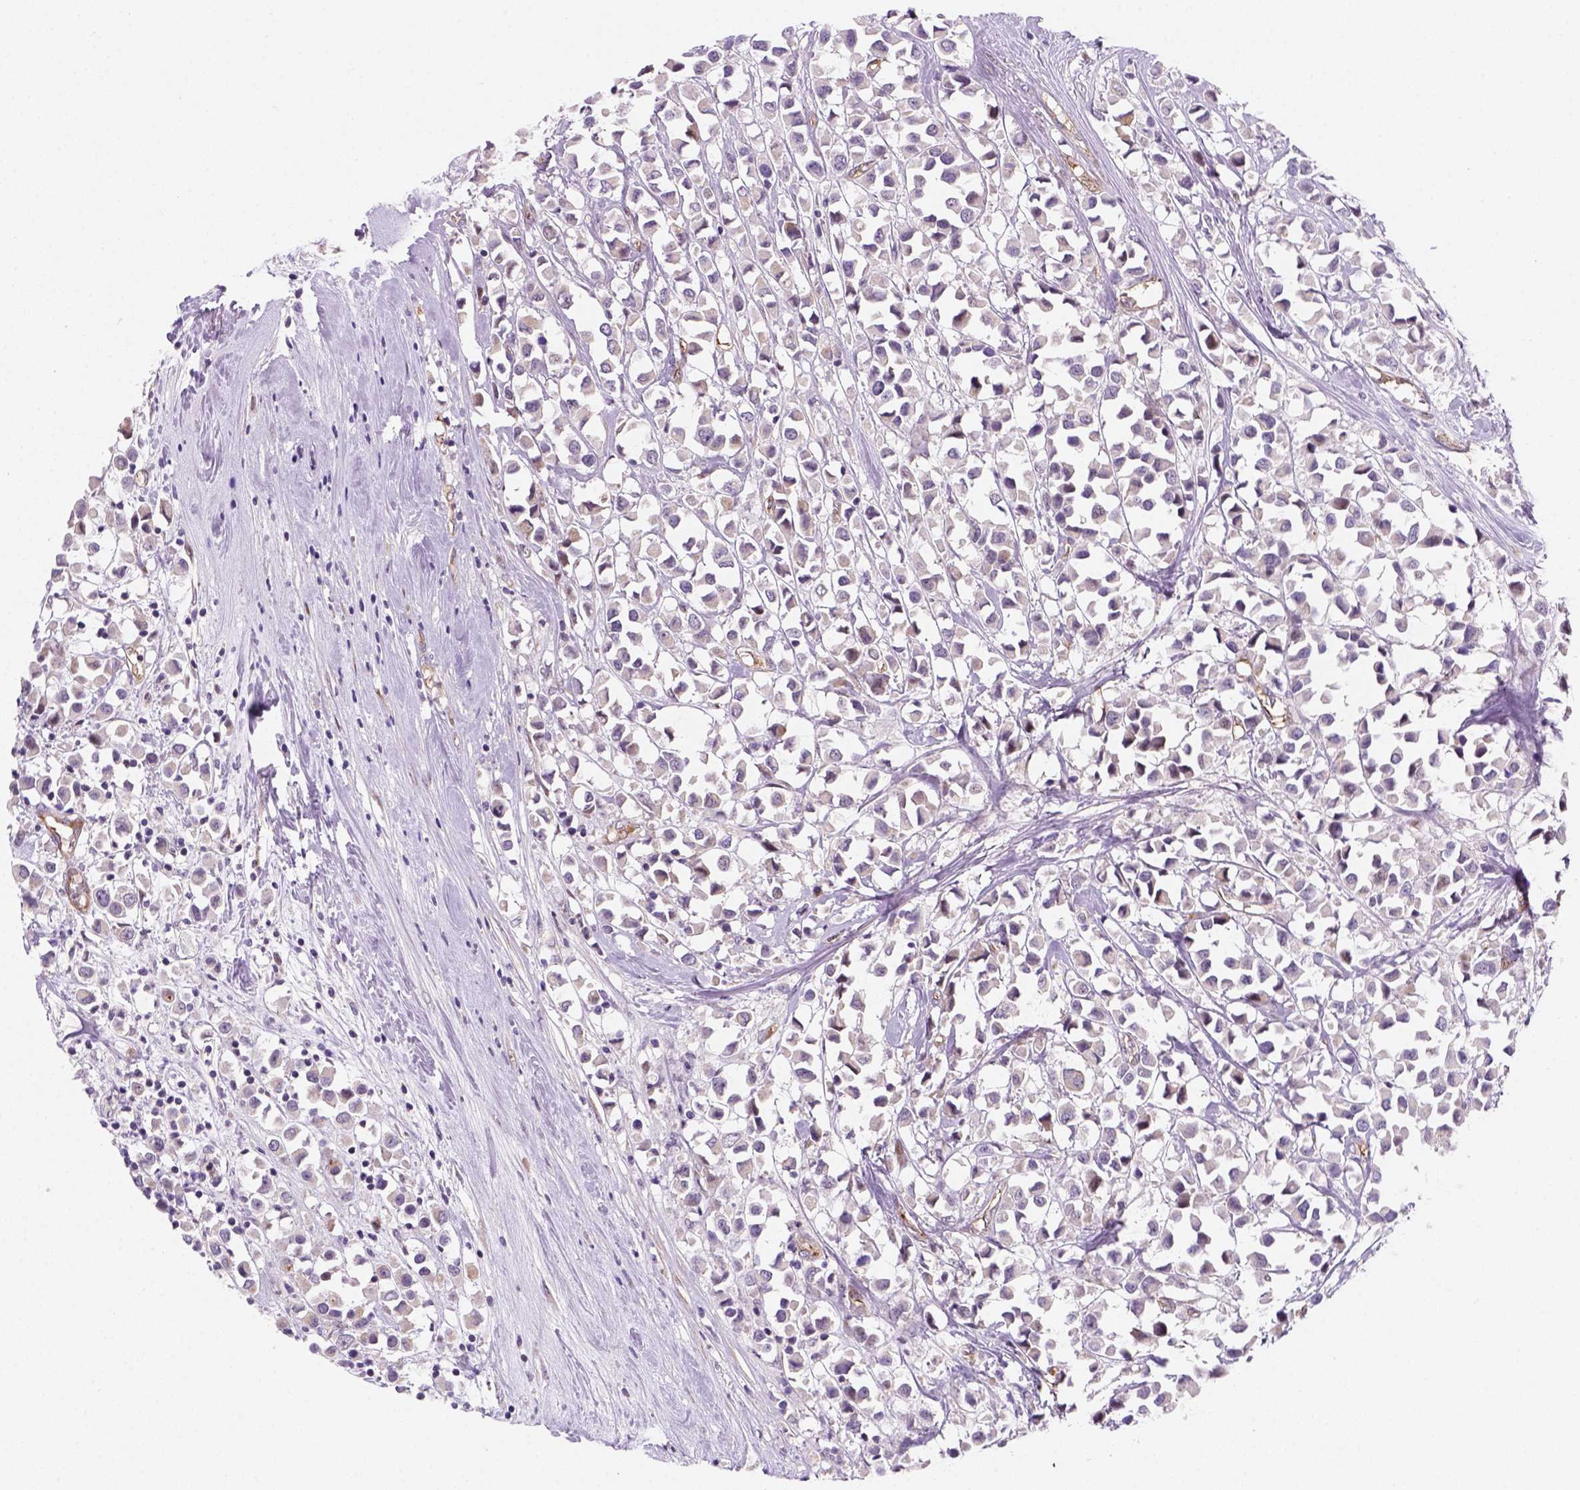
{"staining": {"intensity": "negative", "quantity": "none", "location": "none"}, "tissue": "breast cancer", "cell_type": "Tumor cells", "image_type": "cancer", "snomed": [{"axis": "morphology", "description": "Duct carcinoma"}, {"axis": "topography", "description": "Breast"}], "caption": "High magnification brightfield microscopy of breast cancer (infiltrating ductal carcinoma) stained with DAB (3,3'-diaminobenzidine) (brown) and counterstained with hematoxylin (blue): tumor cells show no significant staining. (Stains: DAB (3,3'-diaminobenzidine) immunohistochemistry with hematoxylin counter stain, Microscopy: brightfield microscopy at high magnification).", "gene": "VSTM5", "patient": {"sex": "female", "age": 61}}